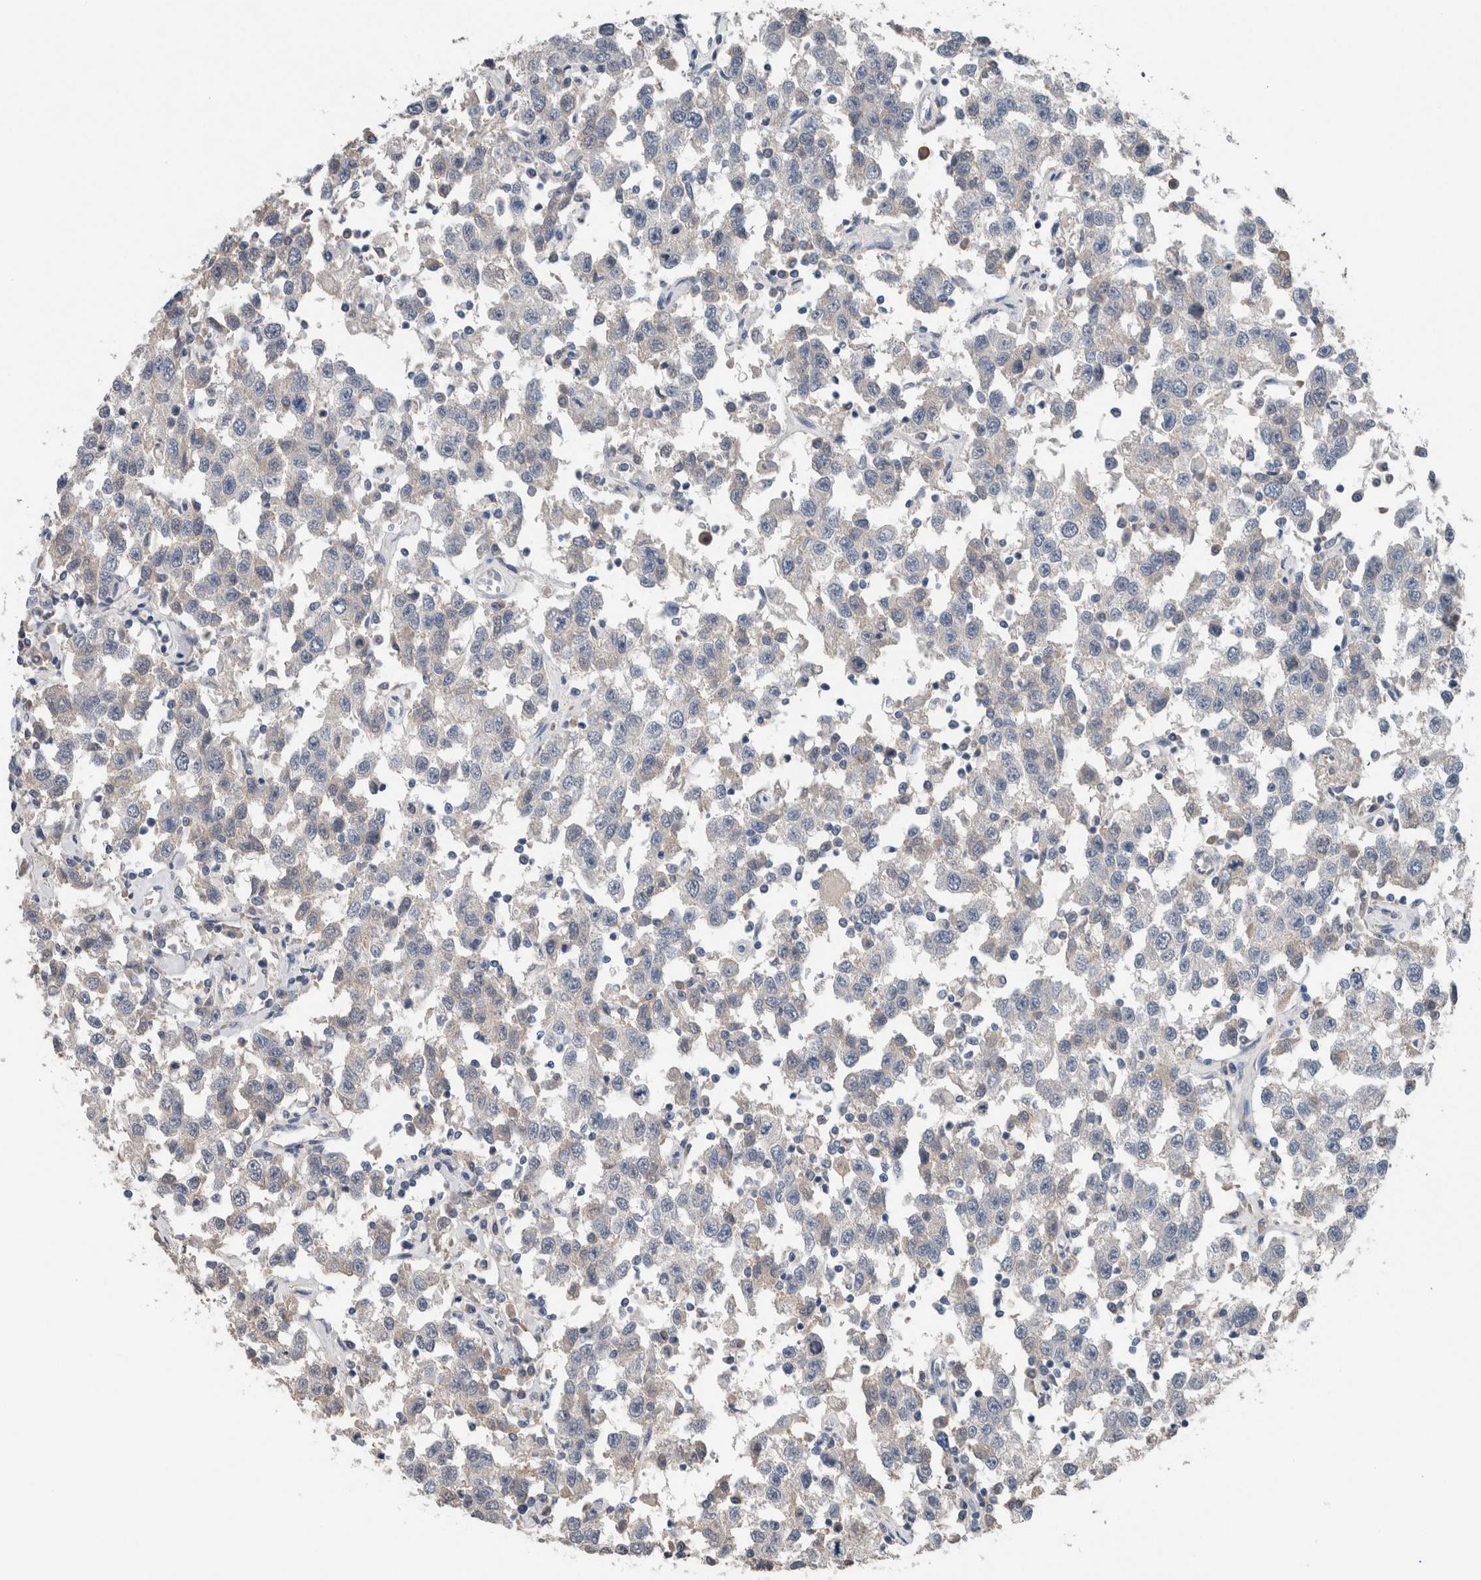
{"staining": {"intensity": "negative", "quantity": "none", "location": "none"}, "tissue": "testis cancer", "cell_type": "Tumor cells", "image_type": "cancer", "snomed": [{"axis": "morphology", "description": "Seminoma, NOS"}, {"axis": "topography", "description": "Testis"}], "caption": "Tumor cells show no significant protein expression in testis seminoma.", "gene": "CRNN", "patient": {"sex": "male", "age": 41}}